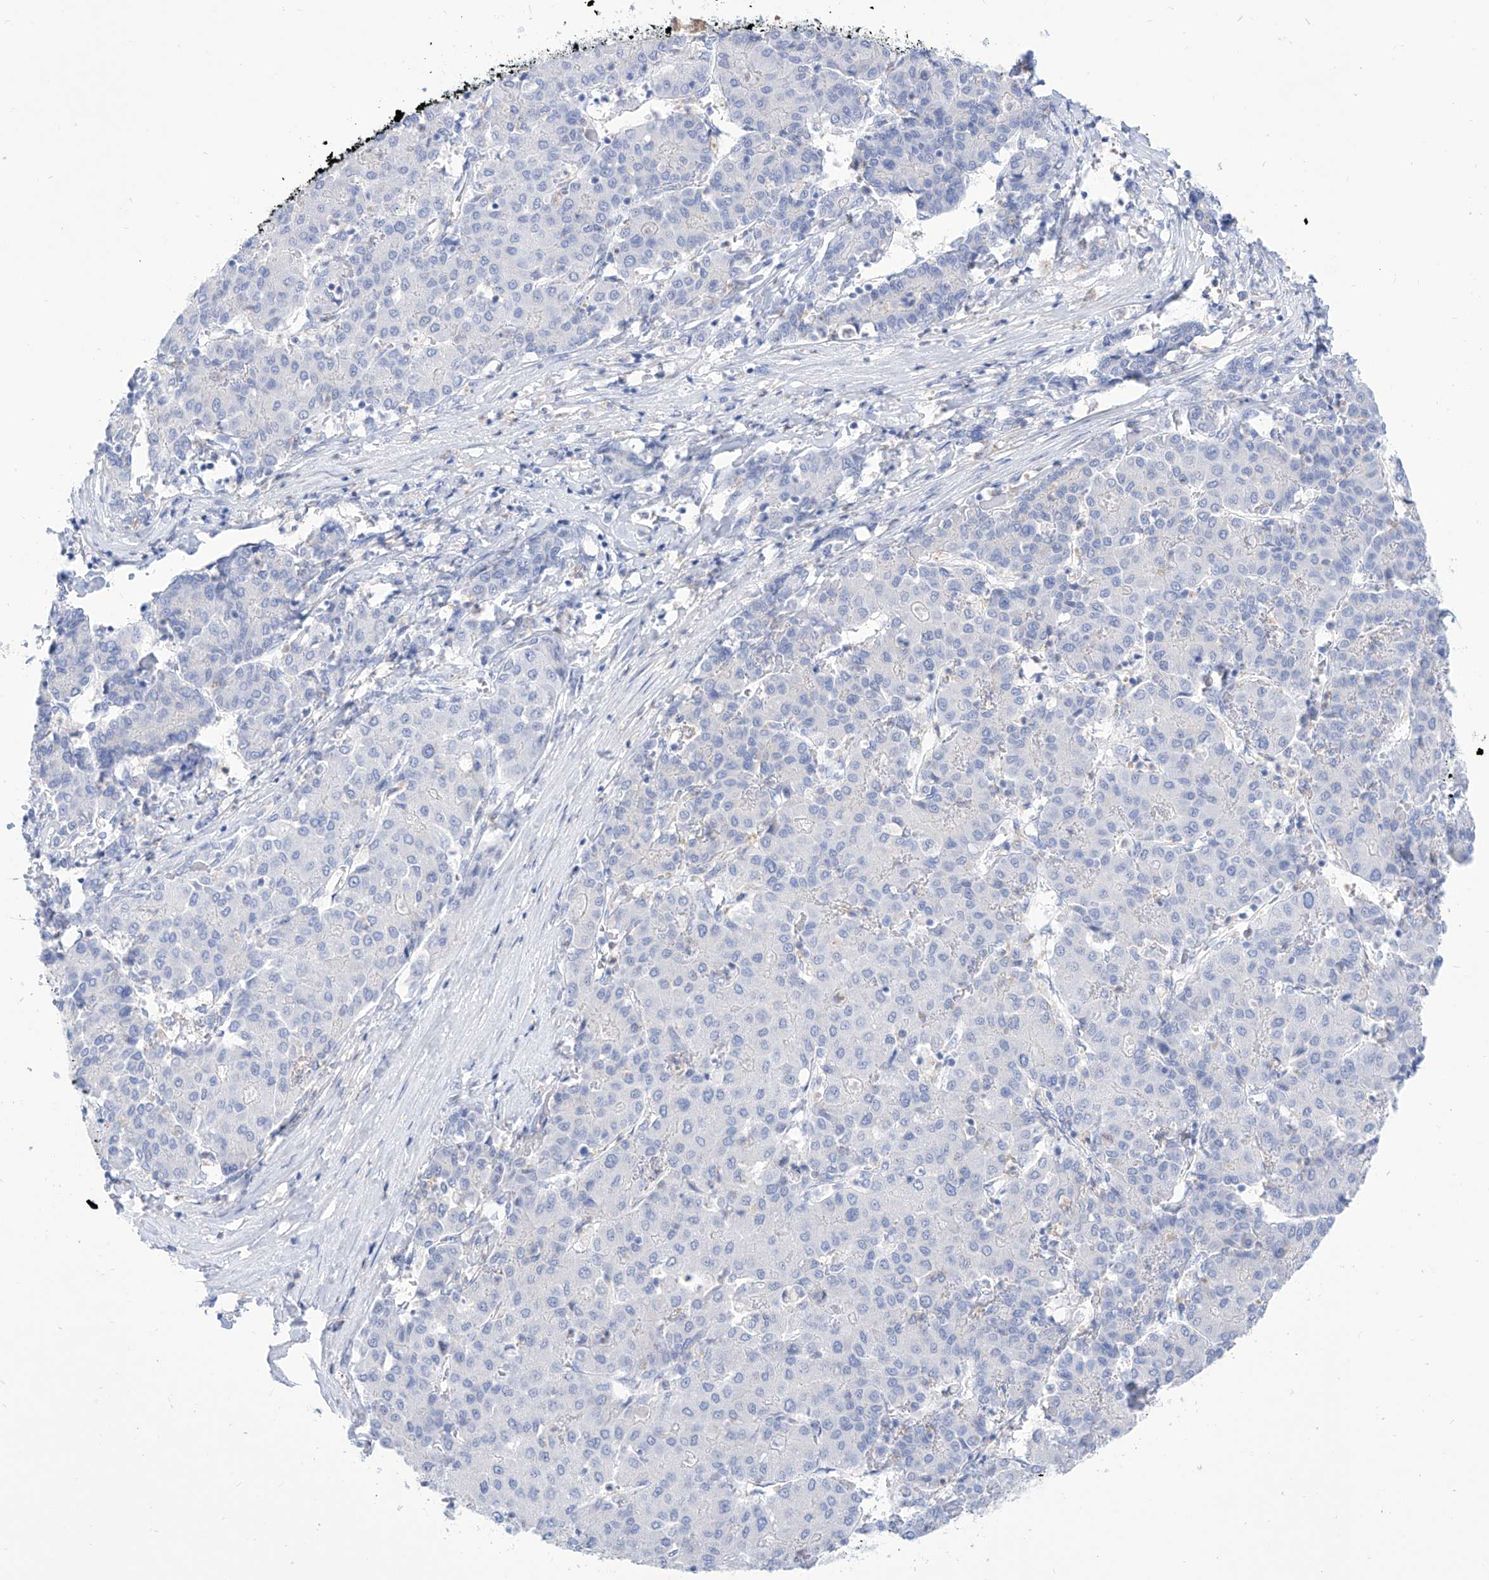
{"staining": {"intensity": "negative", "quantity": "none", "location": "none"}, "tissue": "liver cancer", "cell_type": "Tumor cells", "image_type": "cancer", "snomed": [{"axis": "morphology", "description": "Carcinoma, Hepatocellular, NOS"}, {"axis": "topography", "description": "Liver"}], "caption": "Tumor cells are negative for protein expression in human liver hepatocellular carcinoma.", "gene": "PDXK", "patient": {"sex": "male", "age": 65}}